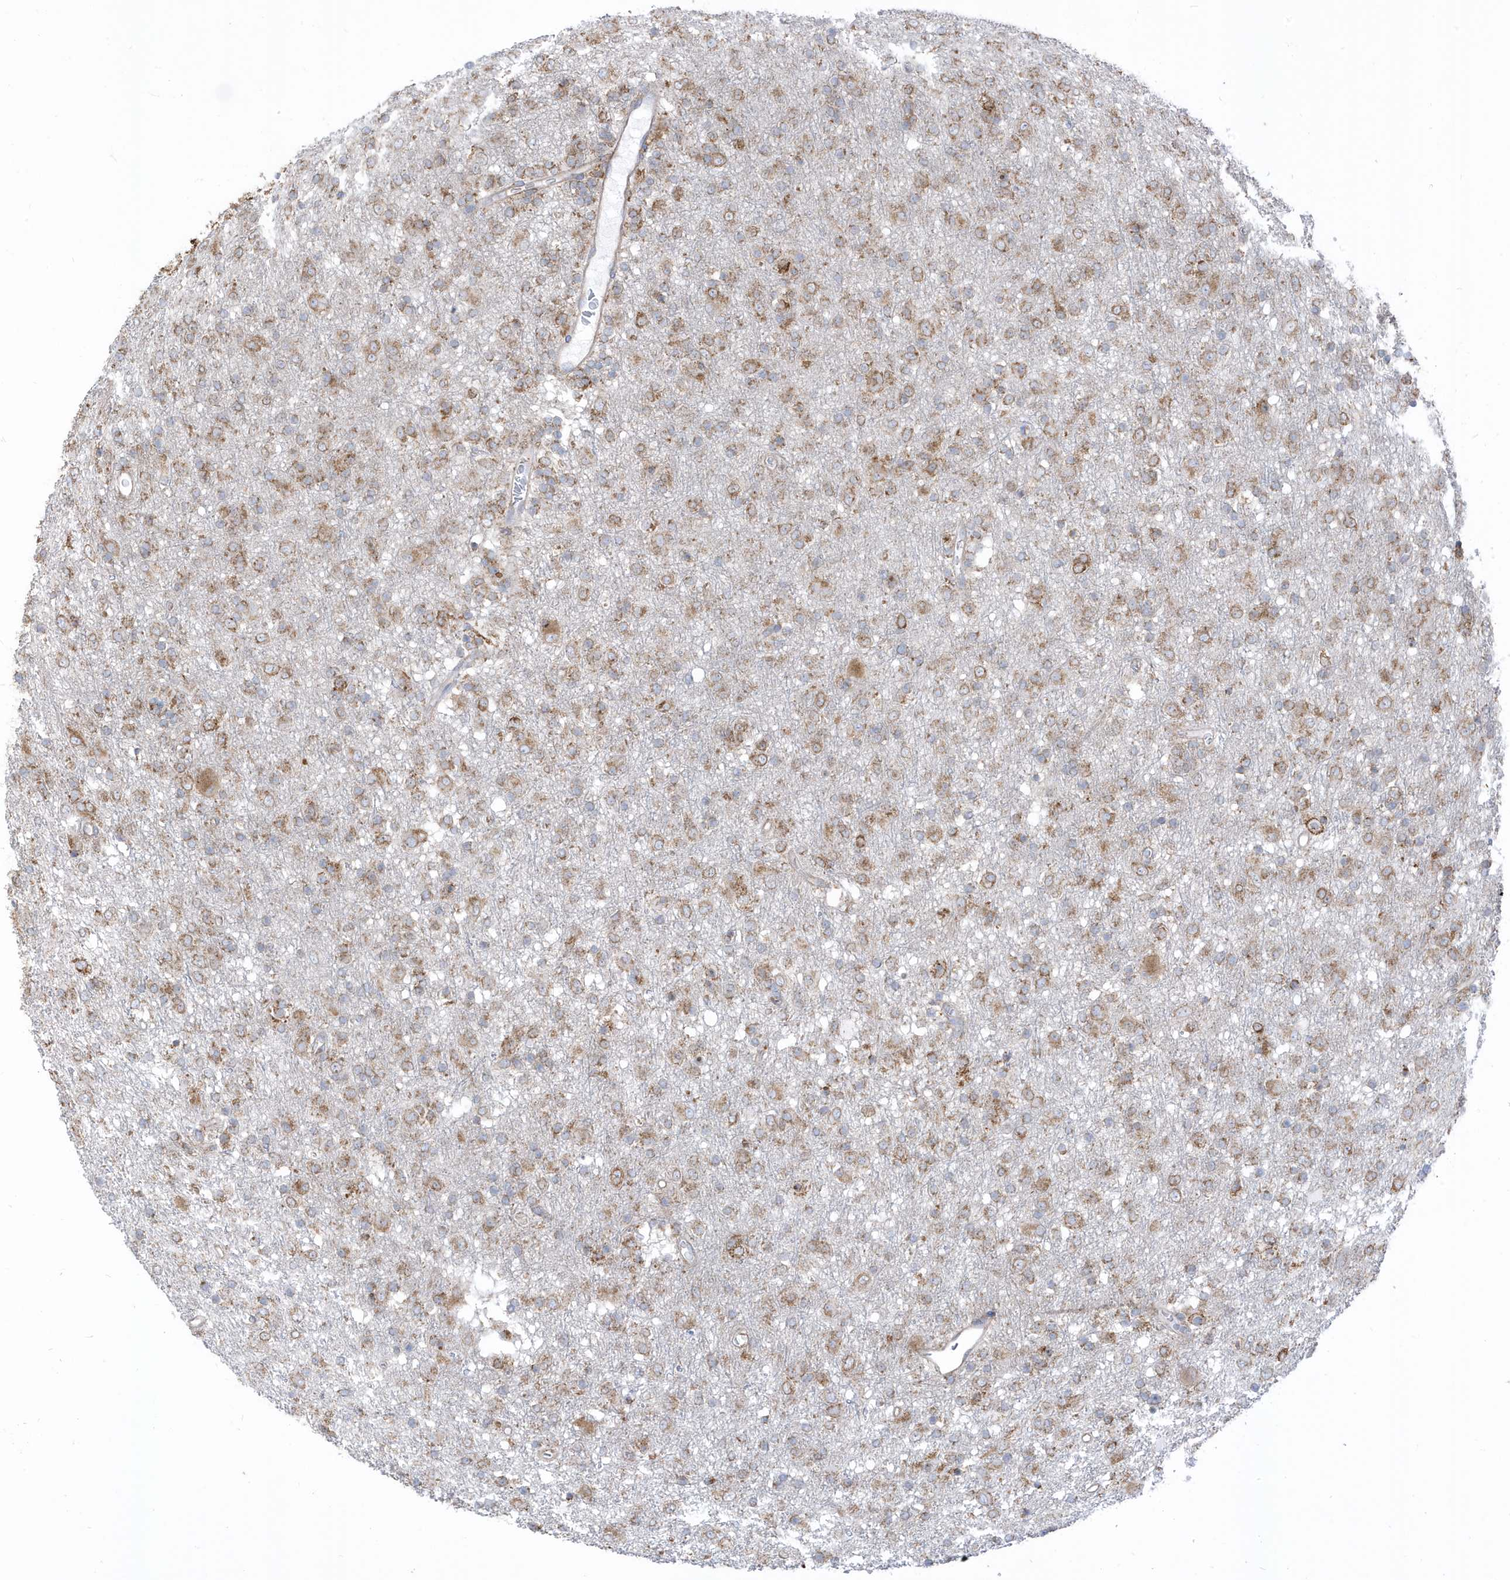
{"staining": {"intensity": "moderate", "quantity": ">75%", "location": "cytoplasmic/membranous"}, "tissue": "glioma", "cell_type": "Tumor cells", "image_type": "cancer", "snomed": [{"axis": "morphology", "description": "Glioma, malignant, Low grade"}, {"axis": "topography", "description": "Brain"}], "caption": "An image showing moderate cytoplasmic/membranous expression in about >75% of tumor cells in glioma, as visualized by brown immunohistochemical staining.", "gene": "PDIA6", "patient": {"sex": "male", "age": 65}}